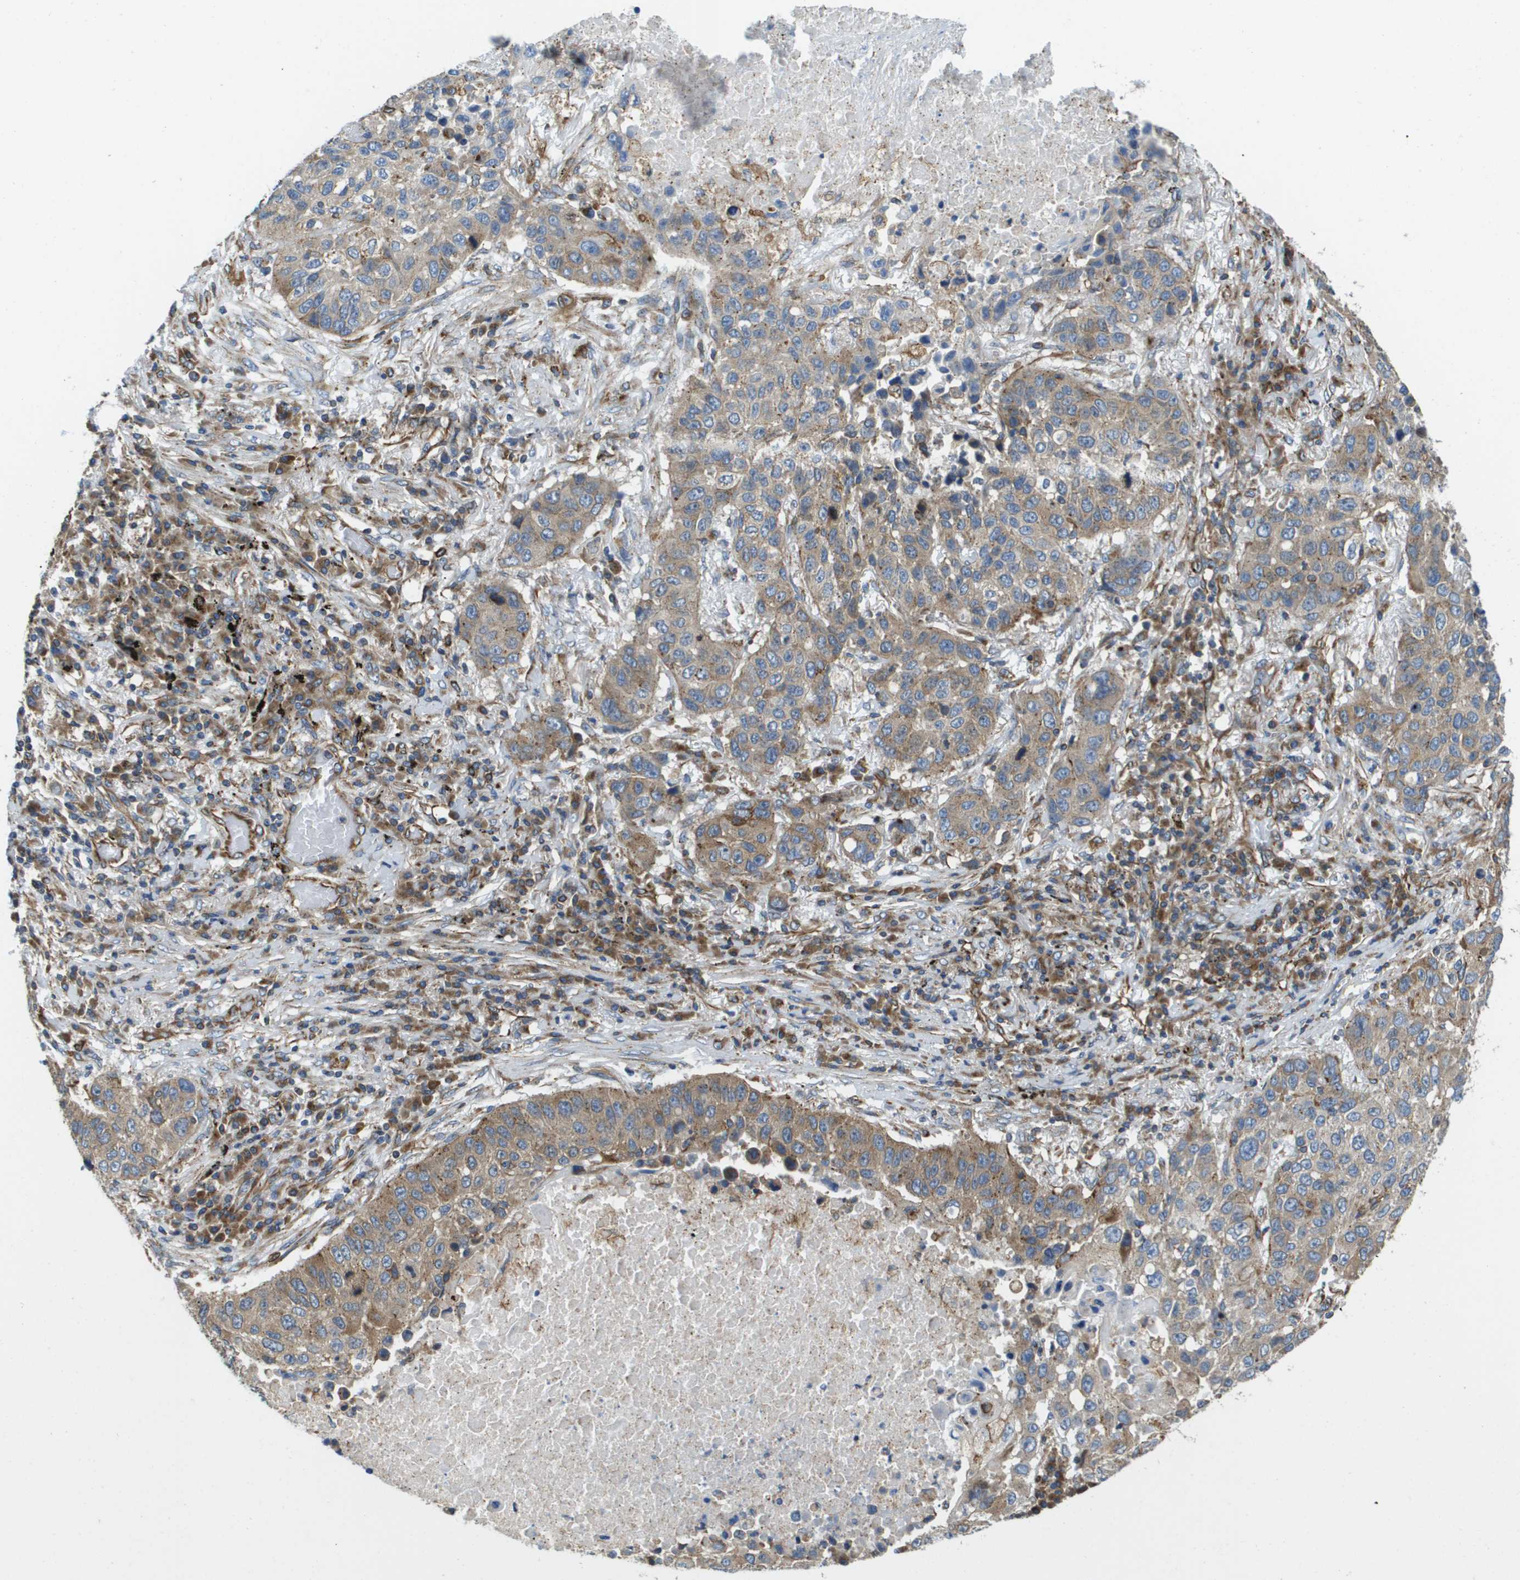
{"staining": {"intensity": "moderate", "quantity": ">75%", "location": "cytoplasmic/membranous"}, "tissue": "lung cancer", "cell_type": "Tumor cells", "image_type": "cancer", "snomed": [{"axis": "morphology", "description": "Squamous cell carcinoma, NOS"}, {"axis": "topography", "description": "Lung"}], "caption": "This photomicrograph reveals immunohistochemistry staining of squamous cell carcinoma (lung), with medium moderate cytoplasmic/membranous staining in approximately >75% of tumor cells.", "gene": "HSD17B12", "patient": {"sex": "male", "age": 57}}